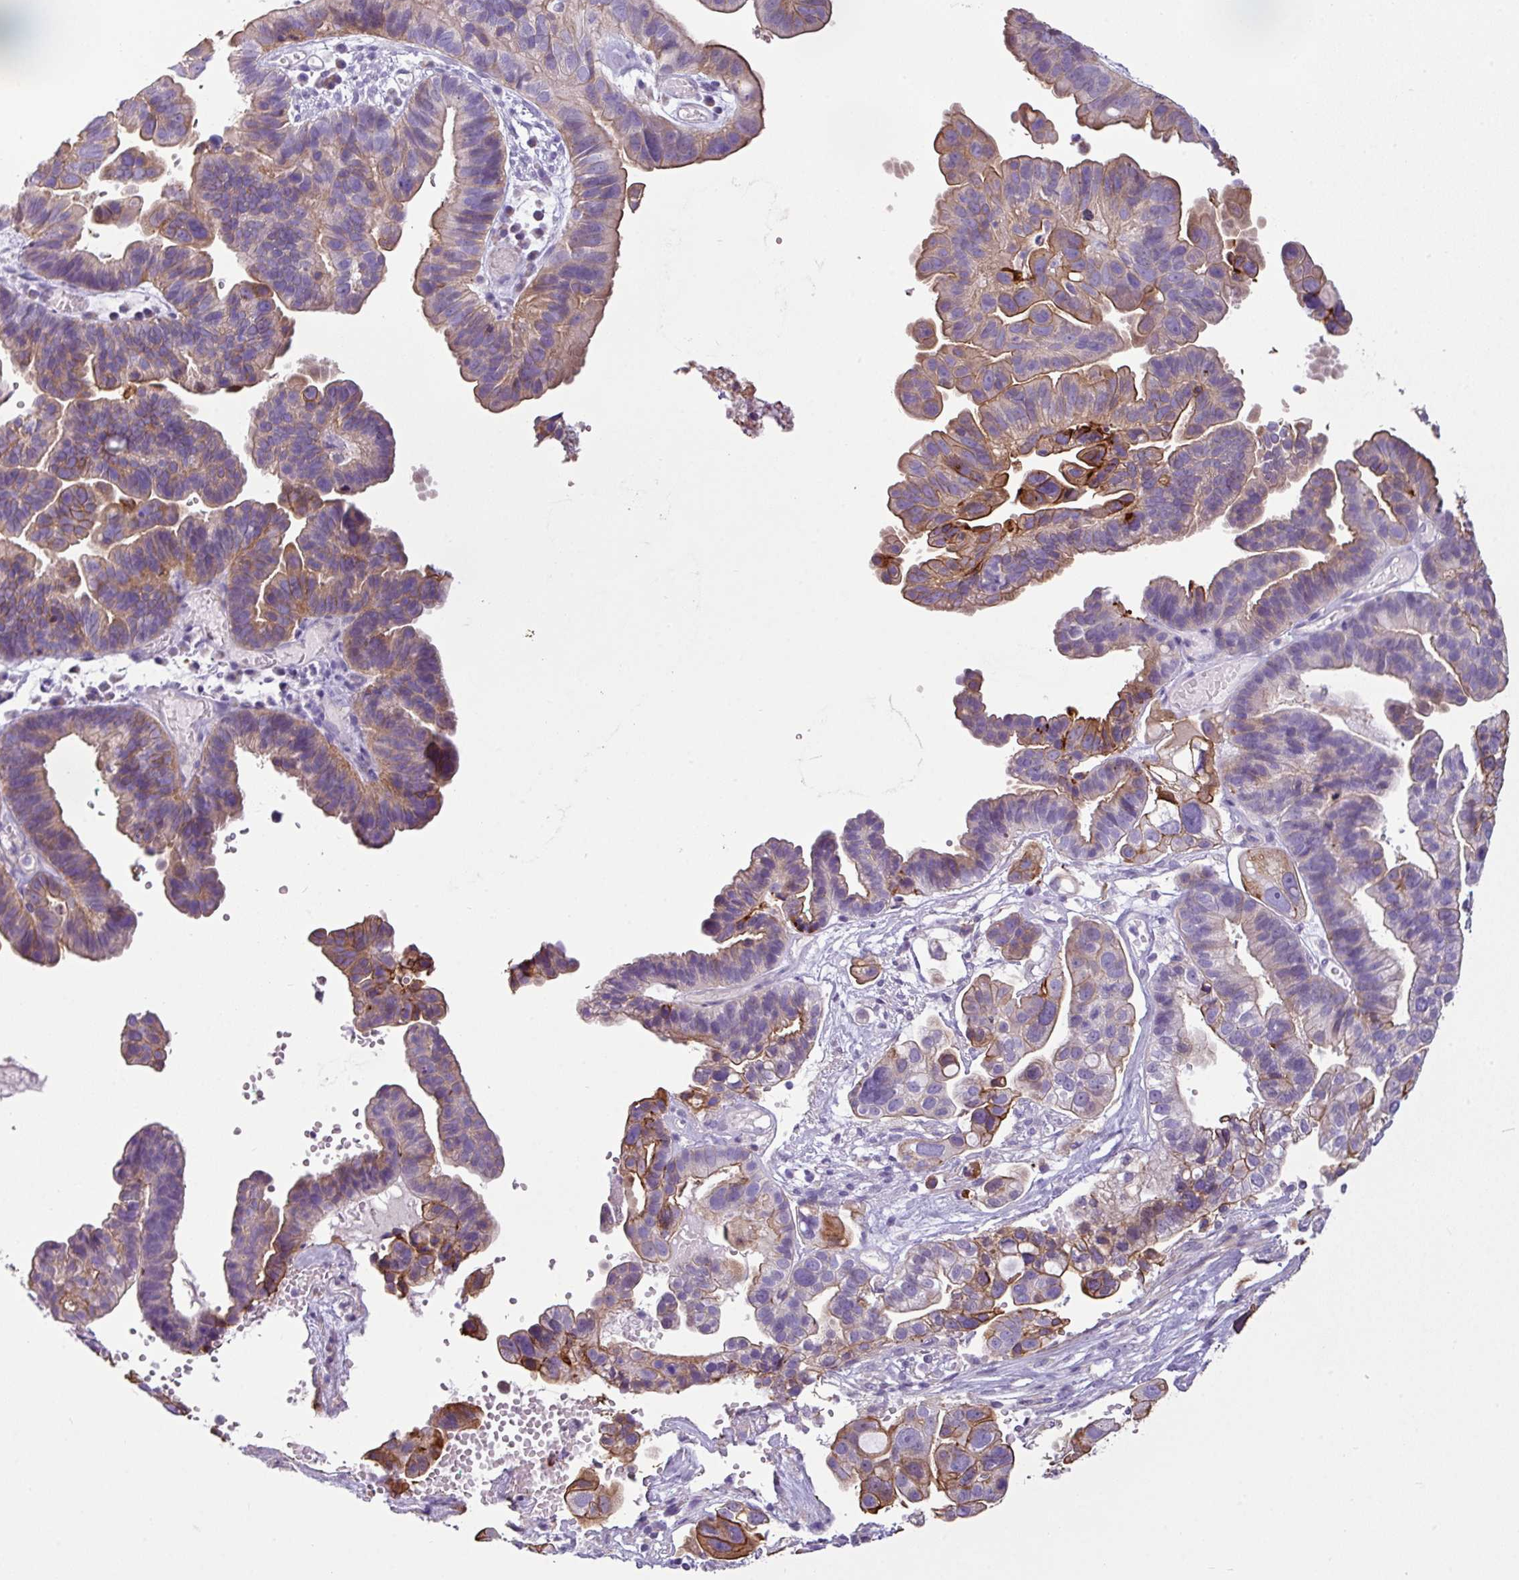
{"staining": {"intensity": "moderate", "quantity": "25%-75%", "location": "cytoplasmic/membranous"}, "tissue": "ovarian cancer", "cell_type": "Tumor cells", "image_type": "cancer", "snomed": [{"axis": "morphology", "description": "Cystadenocarcinoma, serous, NOS"}, {"axis": "topography", "description": "Ovary"}], "caption": "Tumor cells demonstrate moderate cytoplasmic/membranous expression in approximately 25%-75% of cells in ovarian cancer (serous cystadenocarcinoma). Nuclei are stained in blue.", "gene": "TMEM178B", "patient": {"sex": "female", "age": 56}}